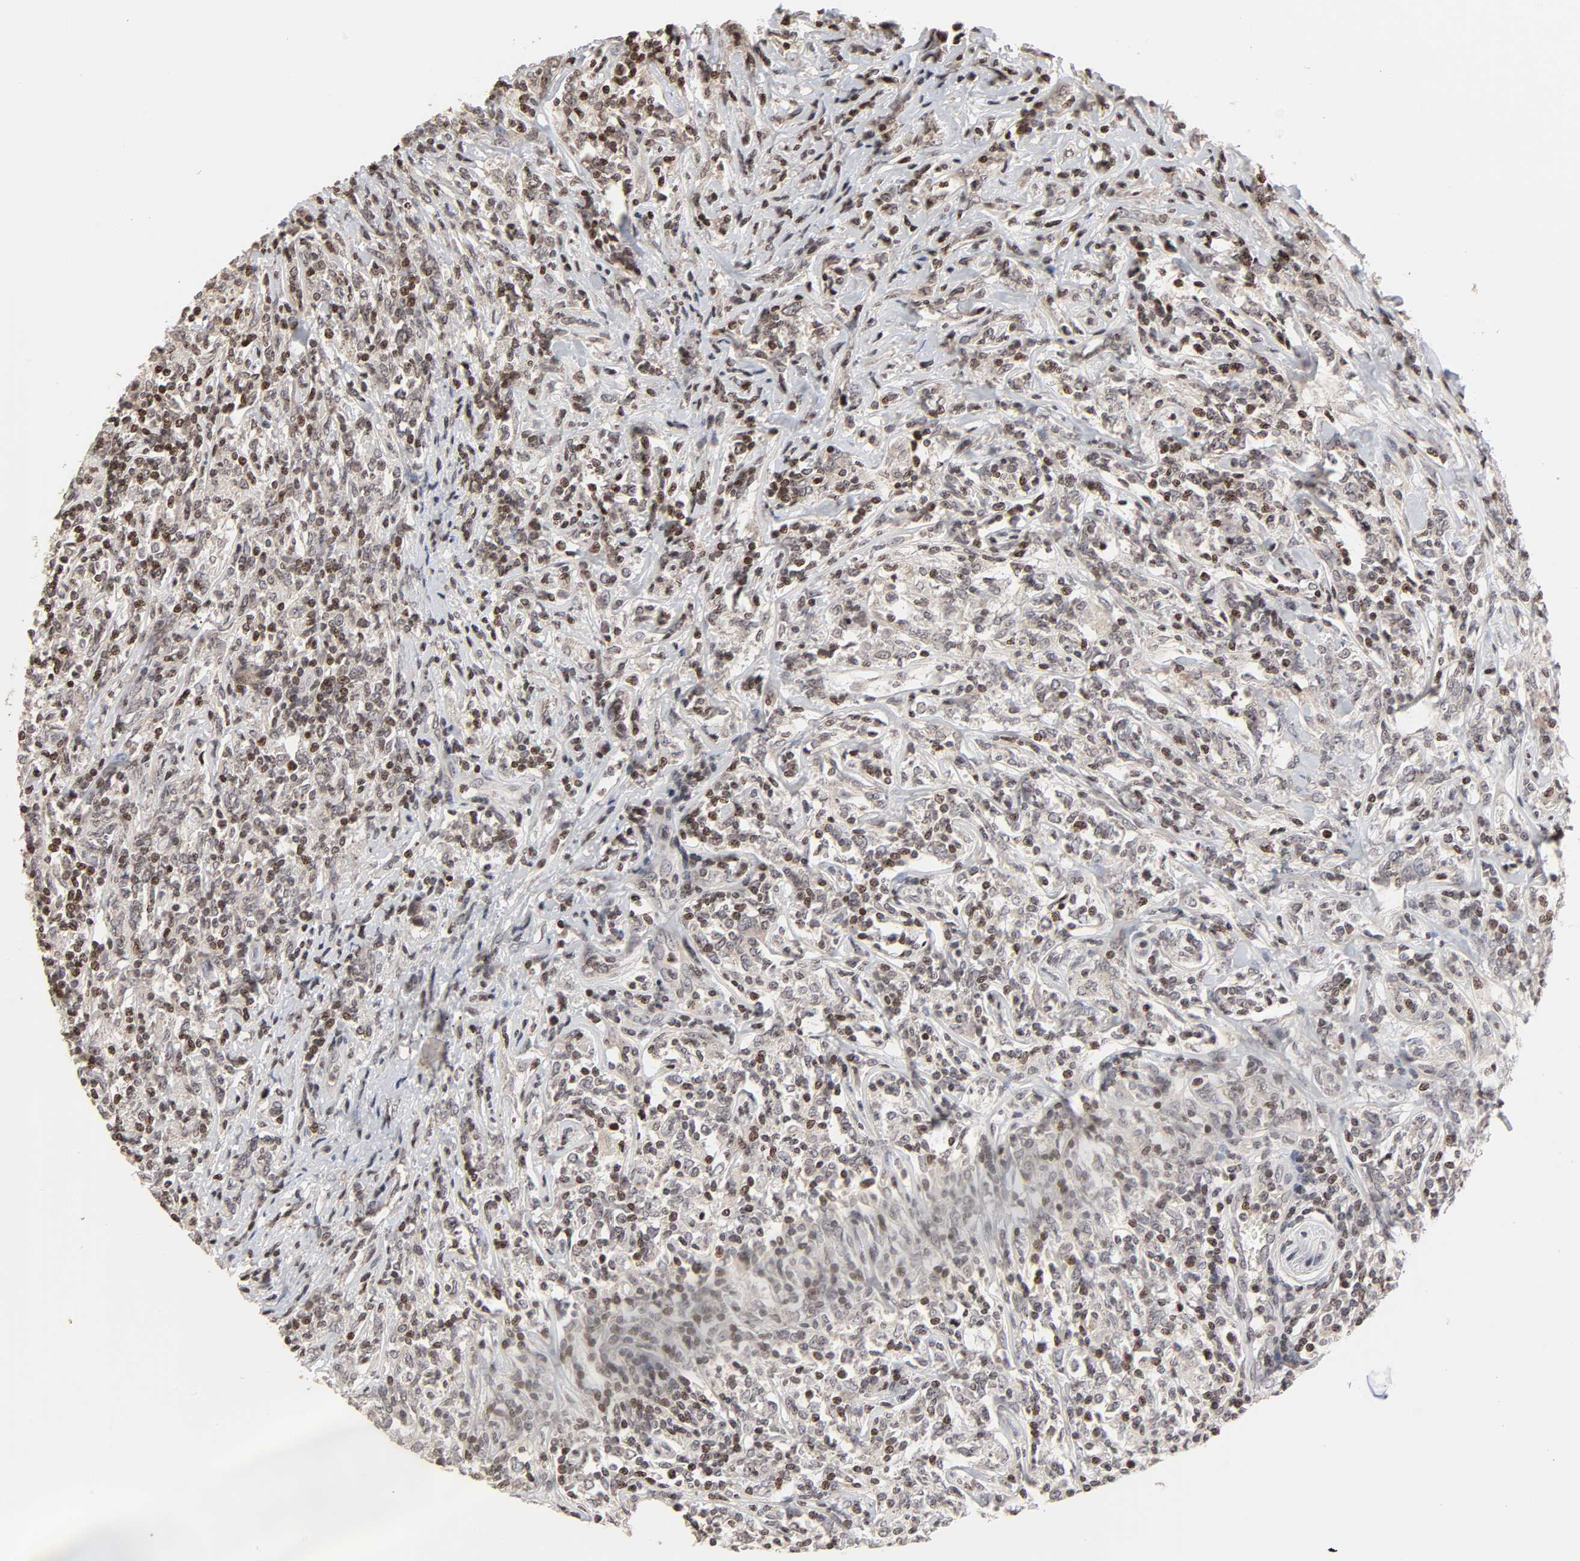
{"staining": {"intensity": "weak", "quantity": "25%-75%", "location": "nuclear"}, "tissue": "lymphoma", "cell_type": "Tumor cells", "image_type": "cancer", "snomed": [{"axis": "morphology", "description": "Malignant lymphoma, non-Hodgkin's type, High grade"}, {"axis": "topography", "description": "Lymph node"}], "caption": "Protein expression by immunohistochemistry (IHC) displays weak nuclear positivity in approximately 25%-75% of tumor cells in lymphoma. Immunohistochemistry (ihc) stains the protein in brown and the nuclei are stained blue.", "gene": "ZNF473", "patient": {"sex": "female", "age": 84}}